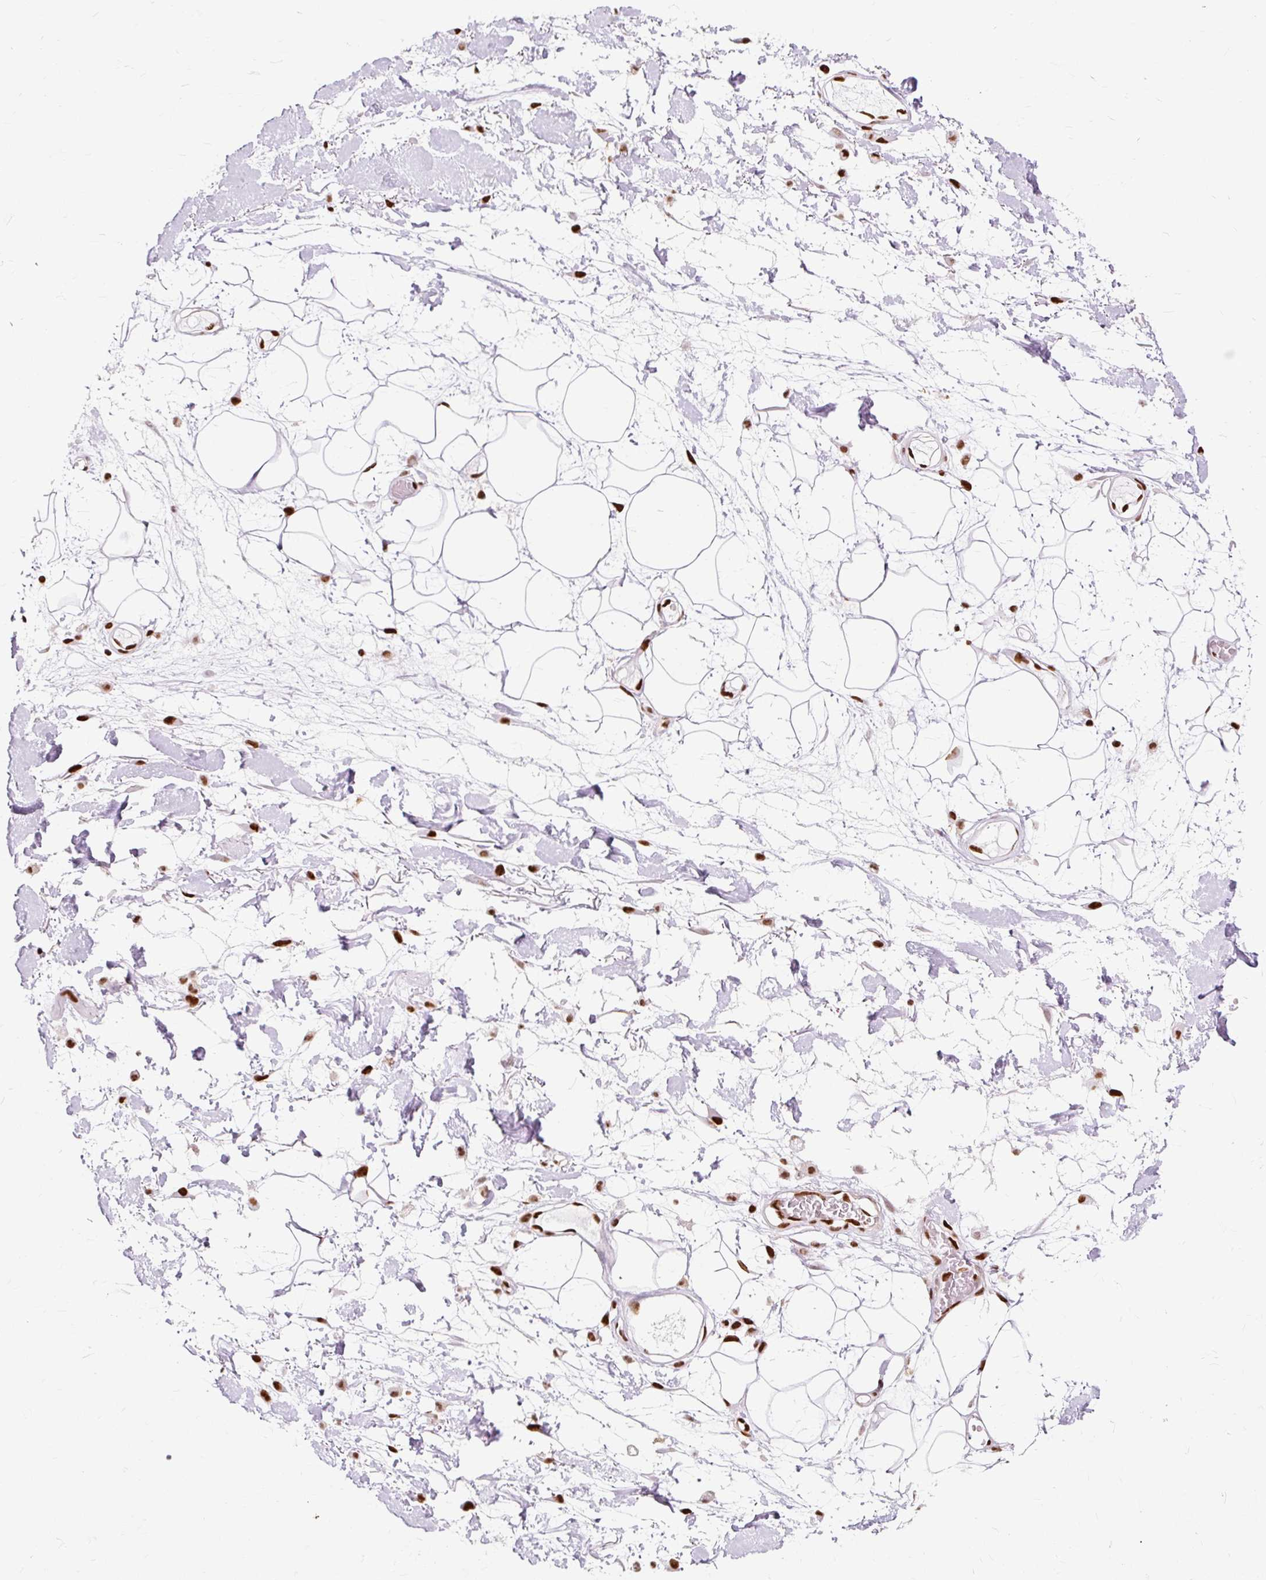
{"staining": {"intensity": "moderate", "quantity": ">75%", "location": "nuclear"}, "tissue": "adipose tissue", "cell_type": "Adipocytes", "image_type": "normal", "snomed": [{"axis": "morphology", "description": "Normal tissue, NOS"}, {"axis": "topography", "description": "Vulva"}, {"axis": "topography", "description": "Peripheral nerve tissue"}], "caption": "An IHC photomicrograph of benign tissue is shown. Protein staining in brown shows moderate nuclear positivity in adipose tissue within adipocytes. Nuclei are stained in blue.", "gene": "XRCC6", "patient": {"sex": "female", "age": 68}}